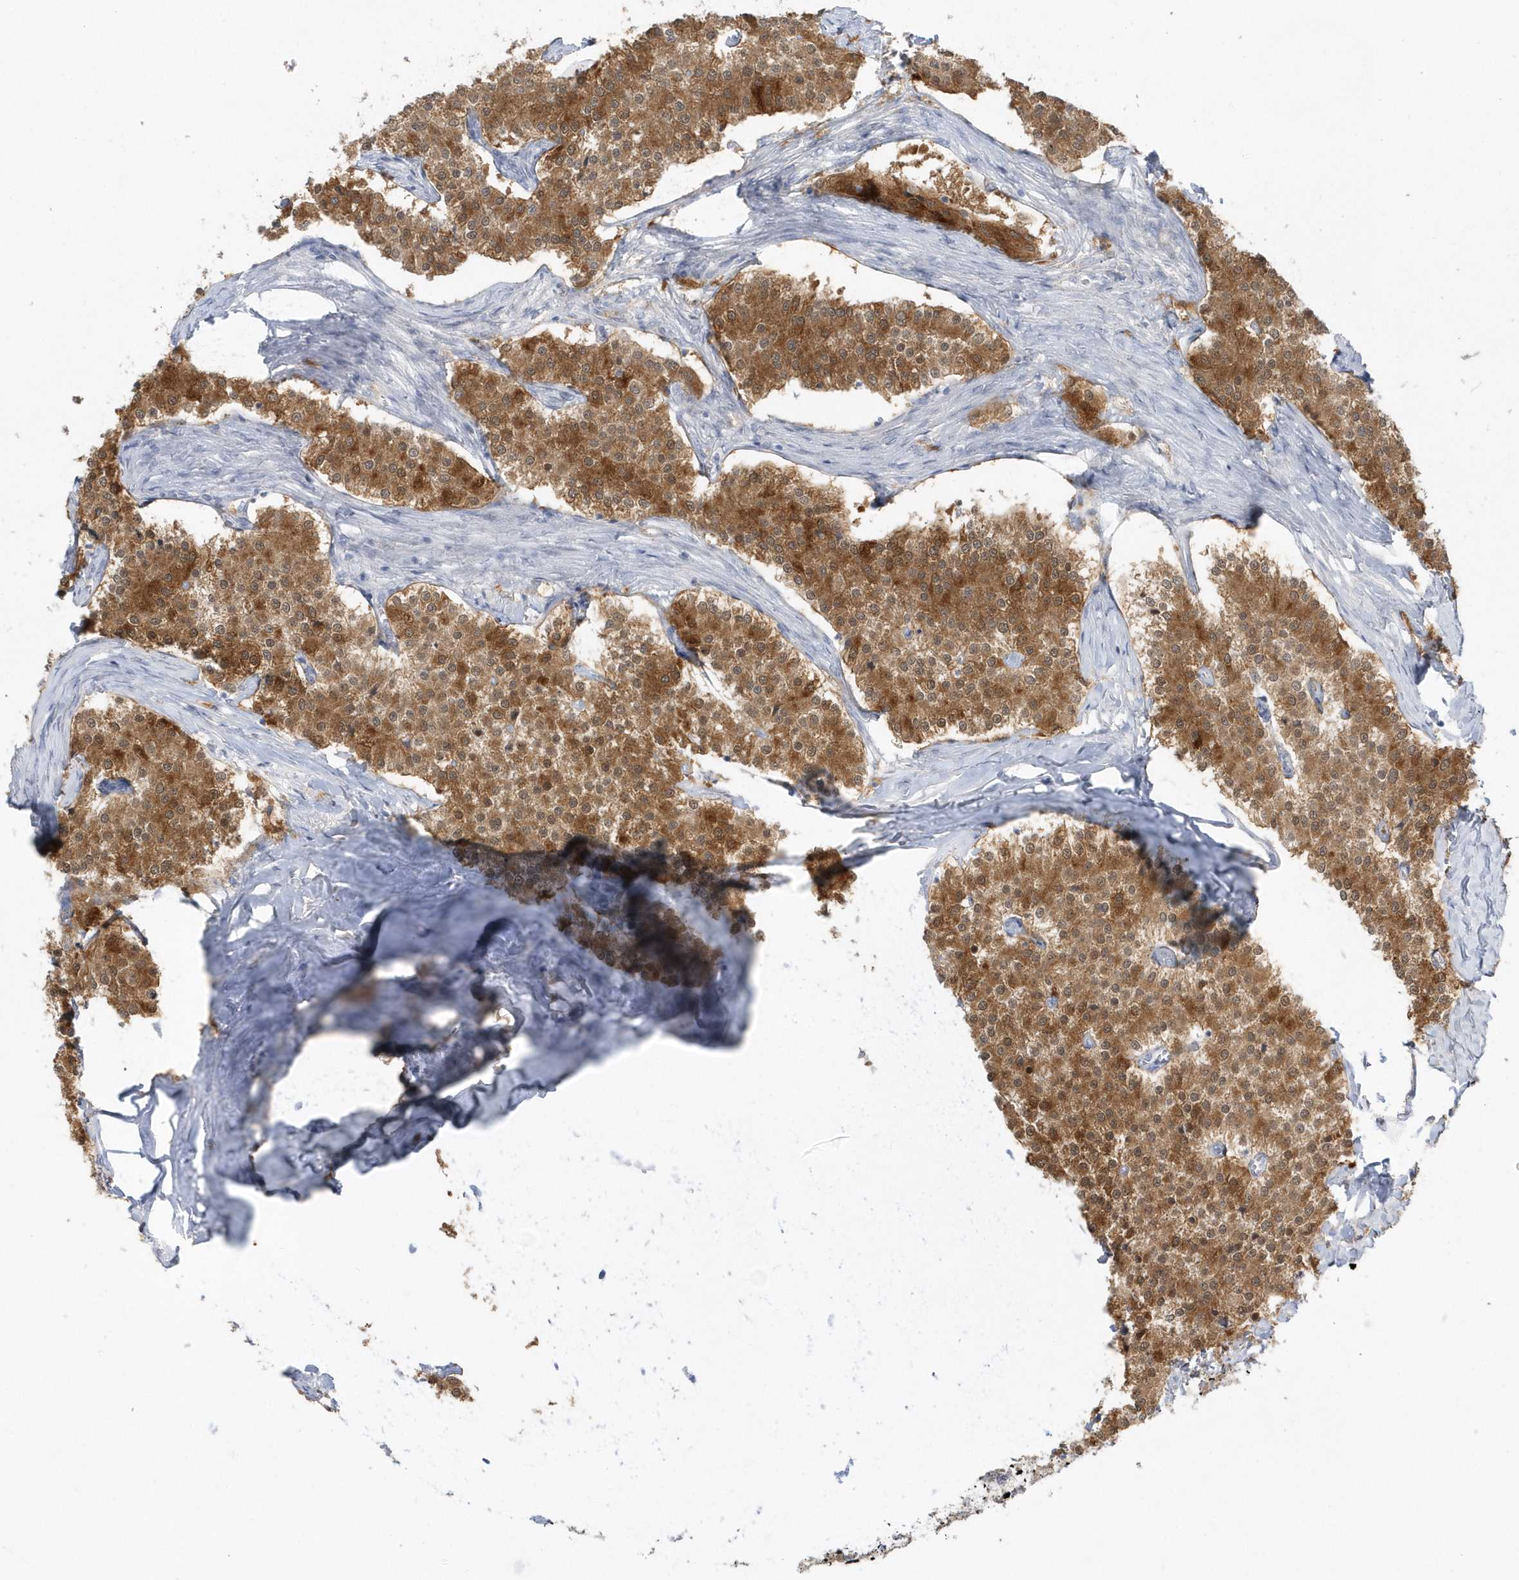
{"staining": {"intensity": "moderate", "quantity": ">75%", "location": "cytoplasmic/membranous"}, "tissue": "carcinoid", "cell_type": "Tumor cells", "image_type": "cancer", "snomed": [{"axis": "morphology", "description": "Carcinoid, malignant, NOS"}, {"axis": "topography", "description": "Colon"}], "caption": "The photomicrograph displays a brown stain indicating the presence of a protein in the cytoplasmic/membranous of tumor cells in carcinoid.", "gene": "PCBD1", "patient": {"sex": "female", "age": 52}}